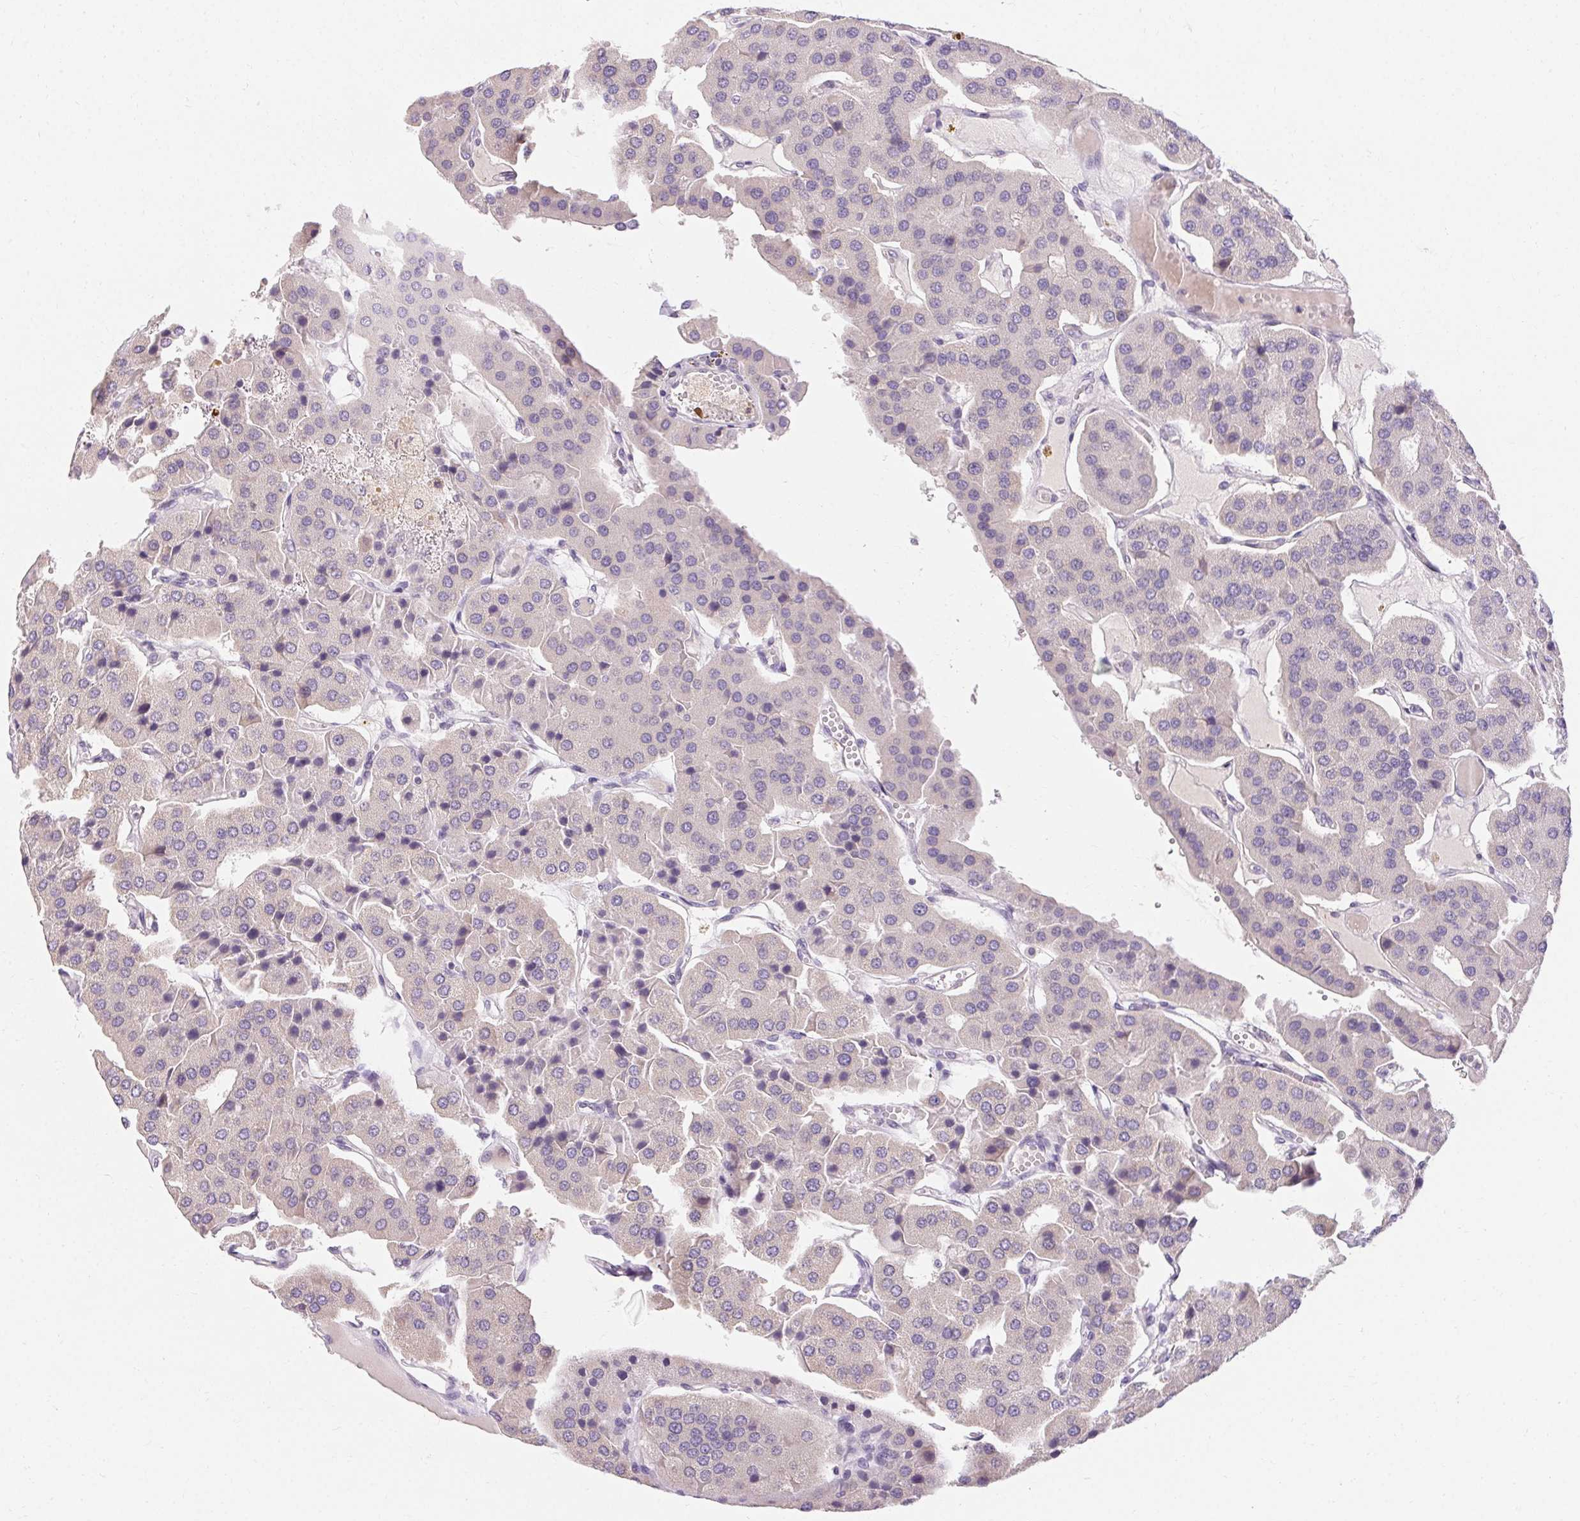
{"staining": {"intensity": "negative", "quantity": "none", "location": "none"}, "tissue": "parathyroid gland", "cell_type": "Glandular cells", "image_type": "normal", "snomed": [{"axis": "morphology", "description": "Normal tissue, NOS"}, {"axis": "morphology", "description": "Adenoma, NOS"}, {"axis": "topography", "description": "Parathyroid gland"}], "caption": "Glandular cells show no significant positivity in unremarkable parathyroid gland. (Brightfield microscopy of DAB (3,3'-diaminobenzidine) immunohistochemistry (IHC) at high magnification).", "gene": "TMEM52B", "patient": {"sex": "female", "age": 86}}